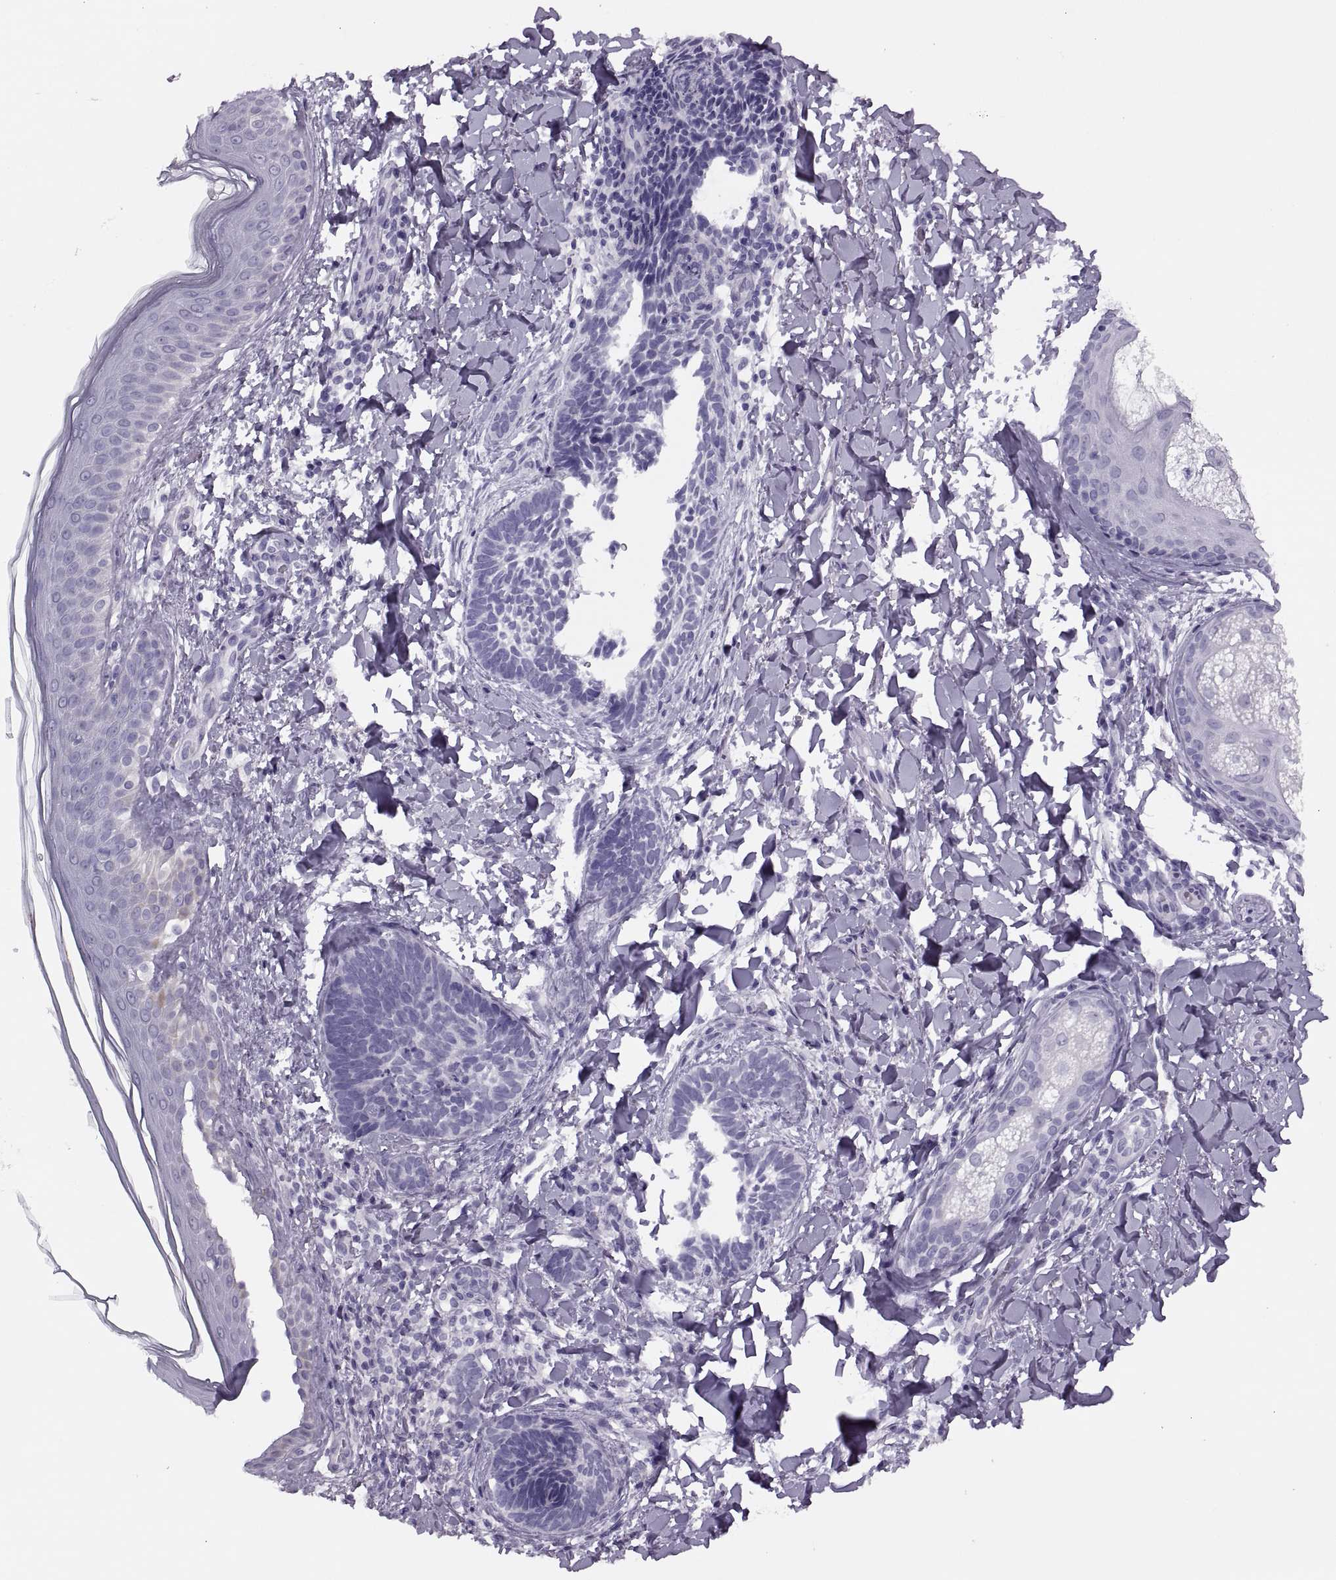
{"staining": {"intensity": "negative", "quantity": "none", "location": "none"}, "tissue": "skin cancer", "cell_type": "Tumor cells", "image_type": "cancer", "snomed": [{"axis": "morphology", "description": "Normal tissue, NOS"}, {"axis": "morphology", "description": "Basal cell carcinoma"}, {"axis": "topography", "description": "Skin"}], "caption": "Immunohistochemical staining of skin cancer exhibits no significant expression in tumor cells. (IHC, brightfield microscopy, high magnification).", "gene": "FAM24A", "patient": {"sex": "male", "age": 46}}